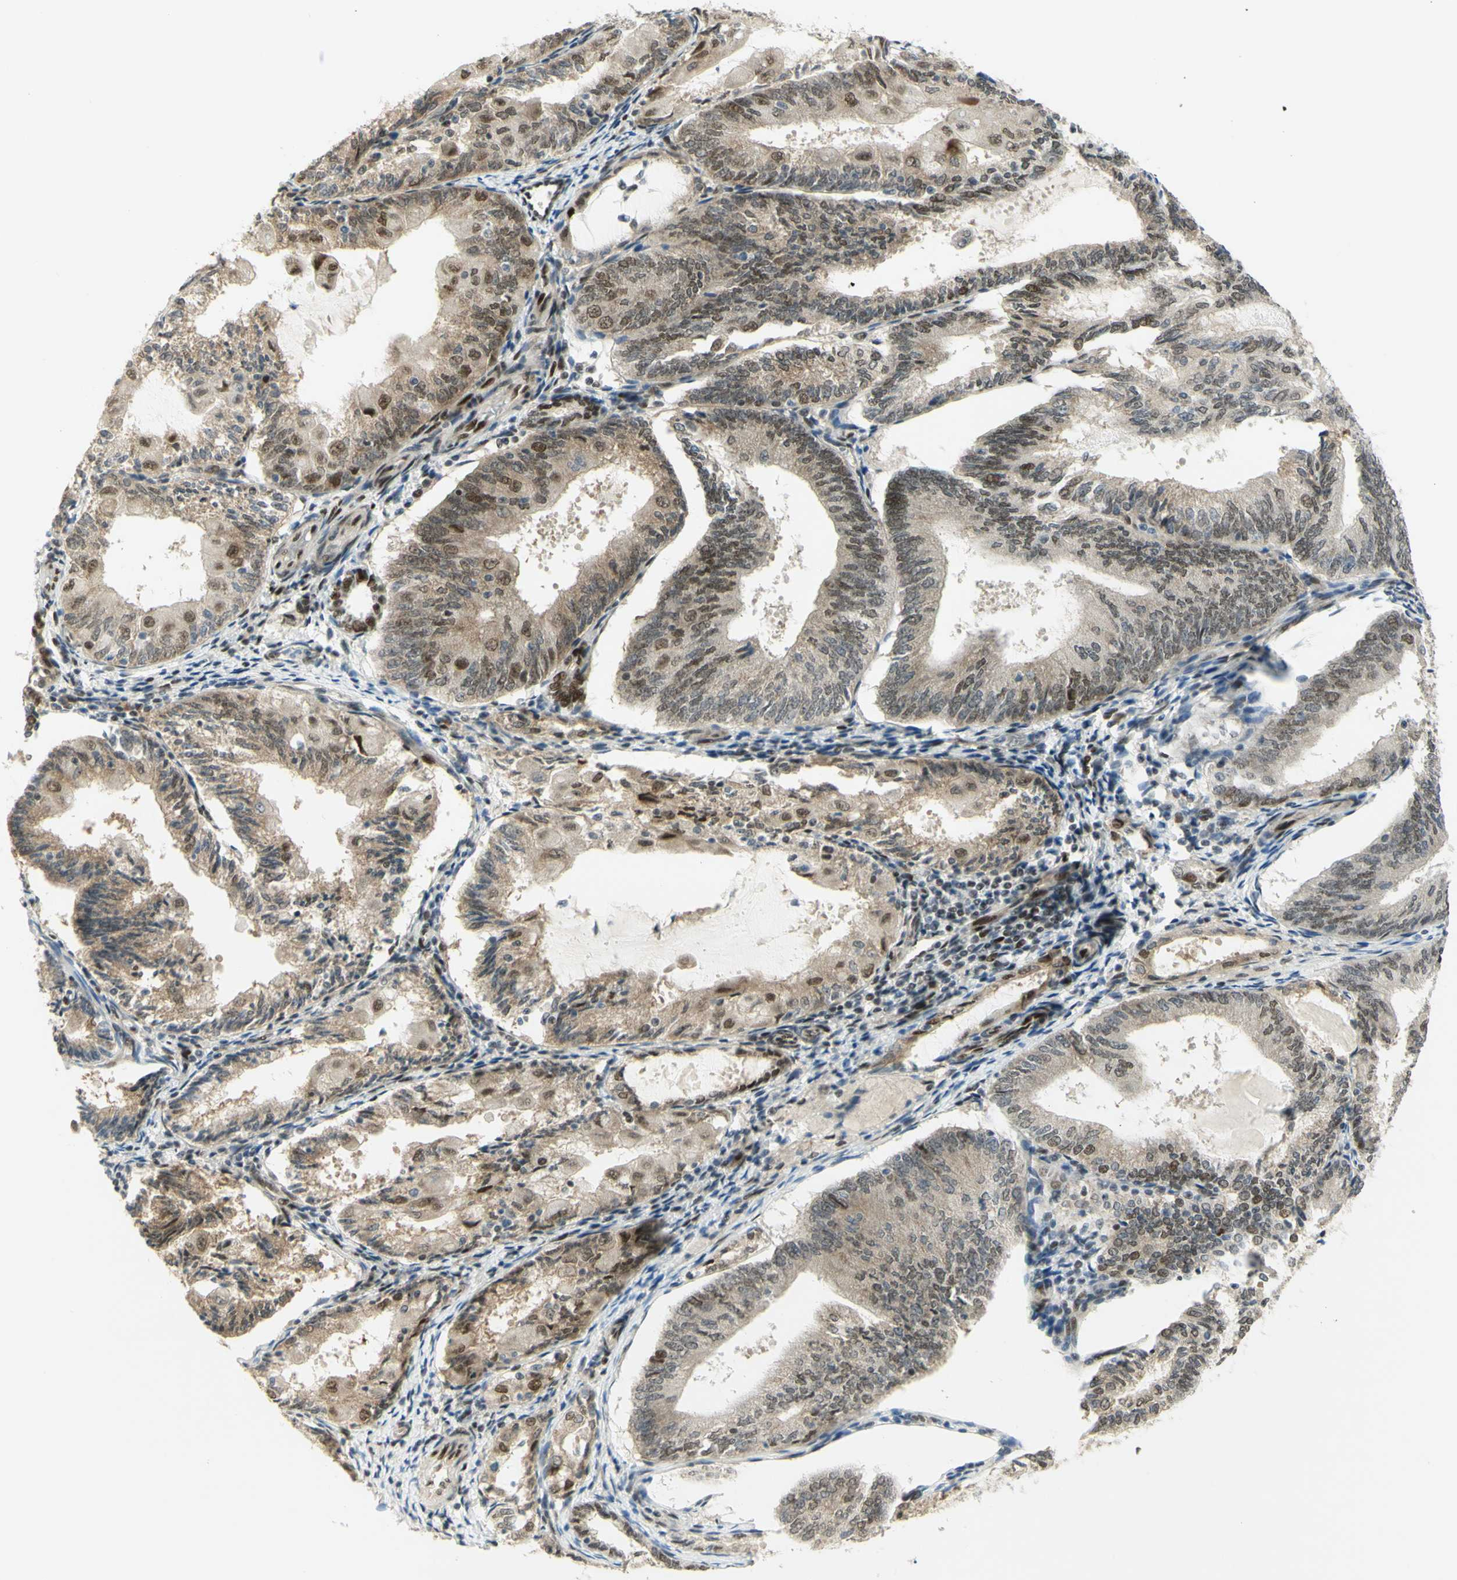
{"staining": {"intensity": "moderate", "quantity": "25%-75%", "location": "nuclear"}, "tissue": "endometrial cancer", "cell_type": "Tumor cells", "image_type": "cancer", "snomed": [{"axis": "morphology", "description": "Adenocarcinoma, NOS"}, {"axis": "topography", "description": "Endometrium"}], "caption": "Human endometrial cancer (adenocarcinoma) stained with a brown dye exhibits moderate nuclear positive positivity in approximately 25%-75% of tumor cells.", "gene": "DDX1", "patient": {"sex": "female", "age": 81}}